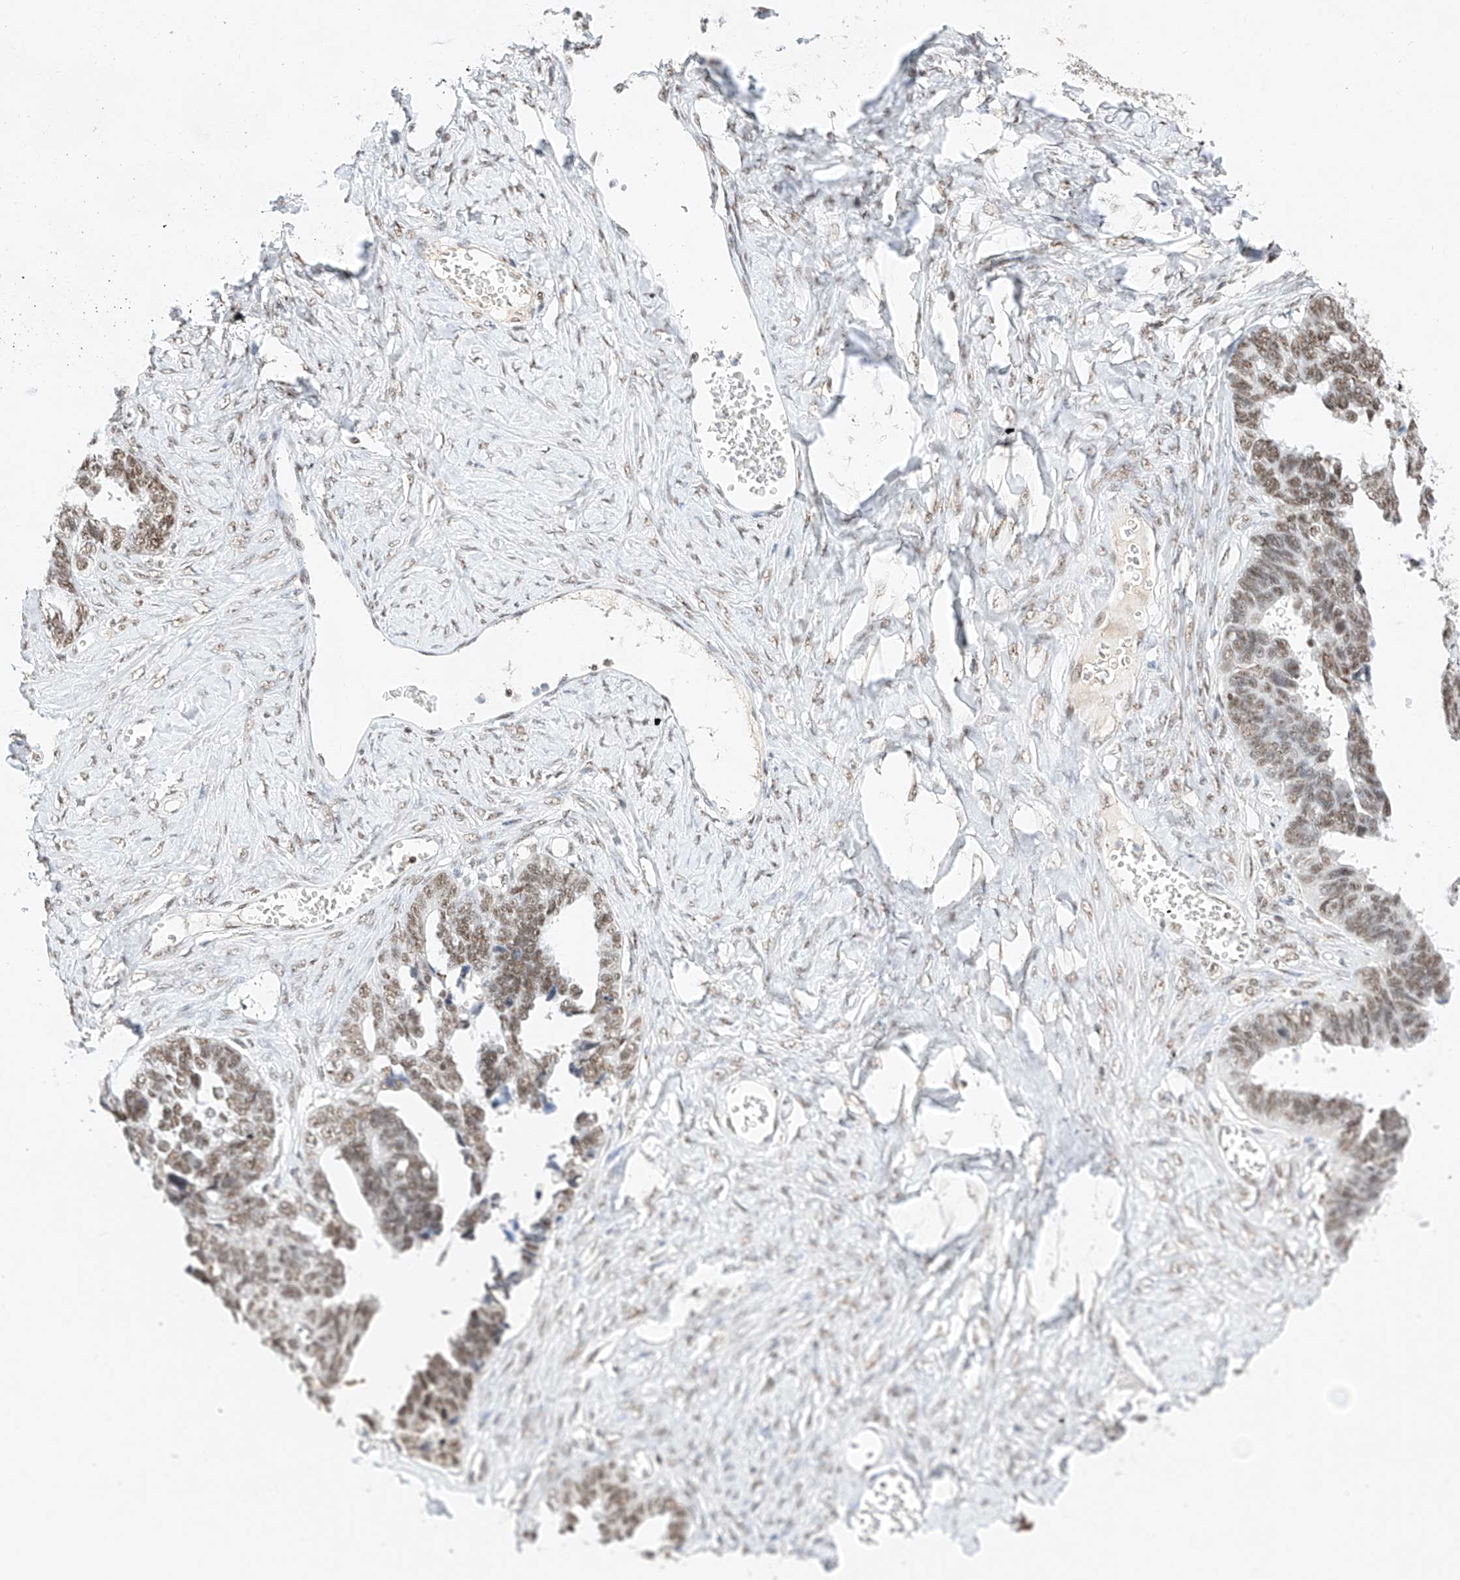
{"staining": {"intensity": "moderate", "quantity": ">75%", "location": "nuclear"}, "tissue": "ovarian cancer", "cell_type": "Tumor cells", "image_type": "cancer", "snomed": [{"axis": "morphology", "description": "Cystadenocarcinoma, serous, NOS"}, {"axis": "topography", "description": "Ovary"}], "caption": "A brown stain highlights moderate nuclear expression of a protein in human ovarian cancer tumor cells.", "gene": "NRF1", "patient": {"sex": "female", "age": 79}}